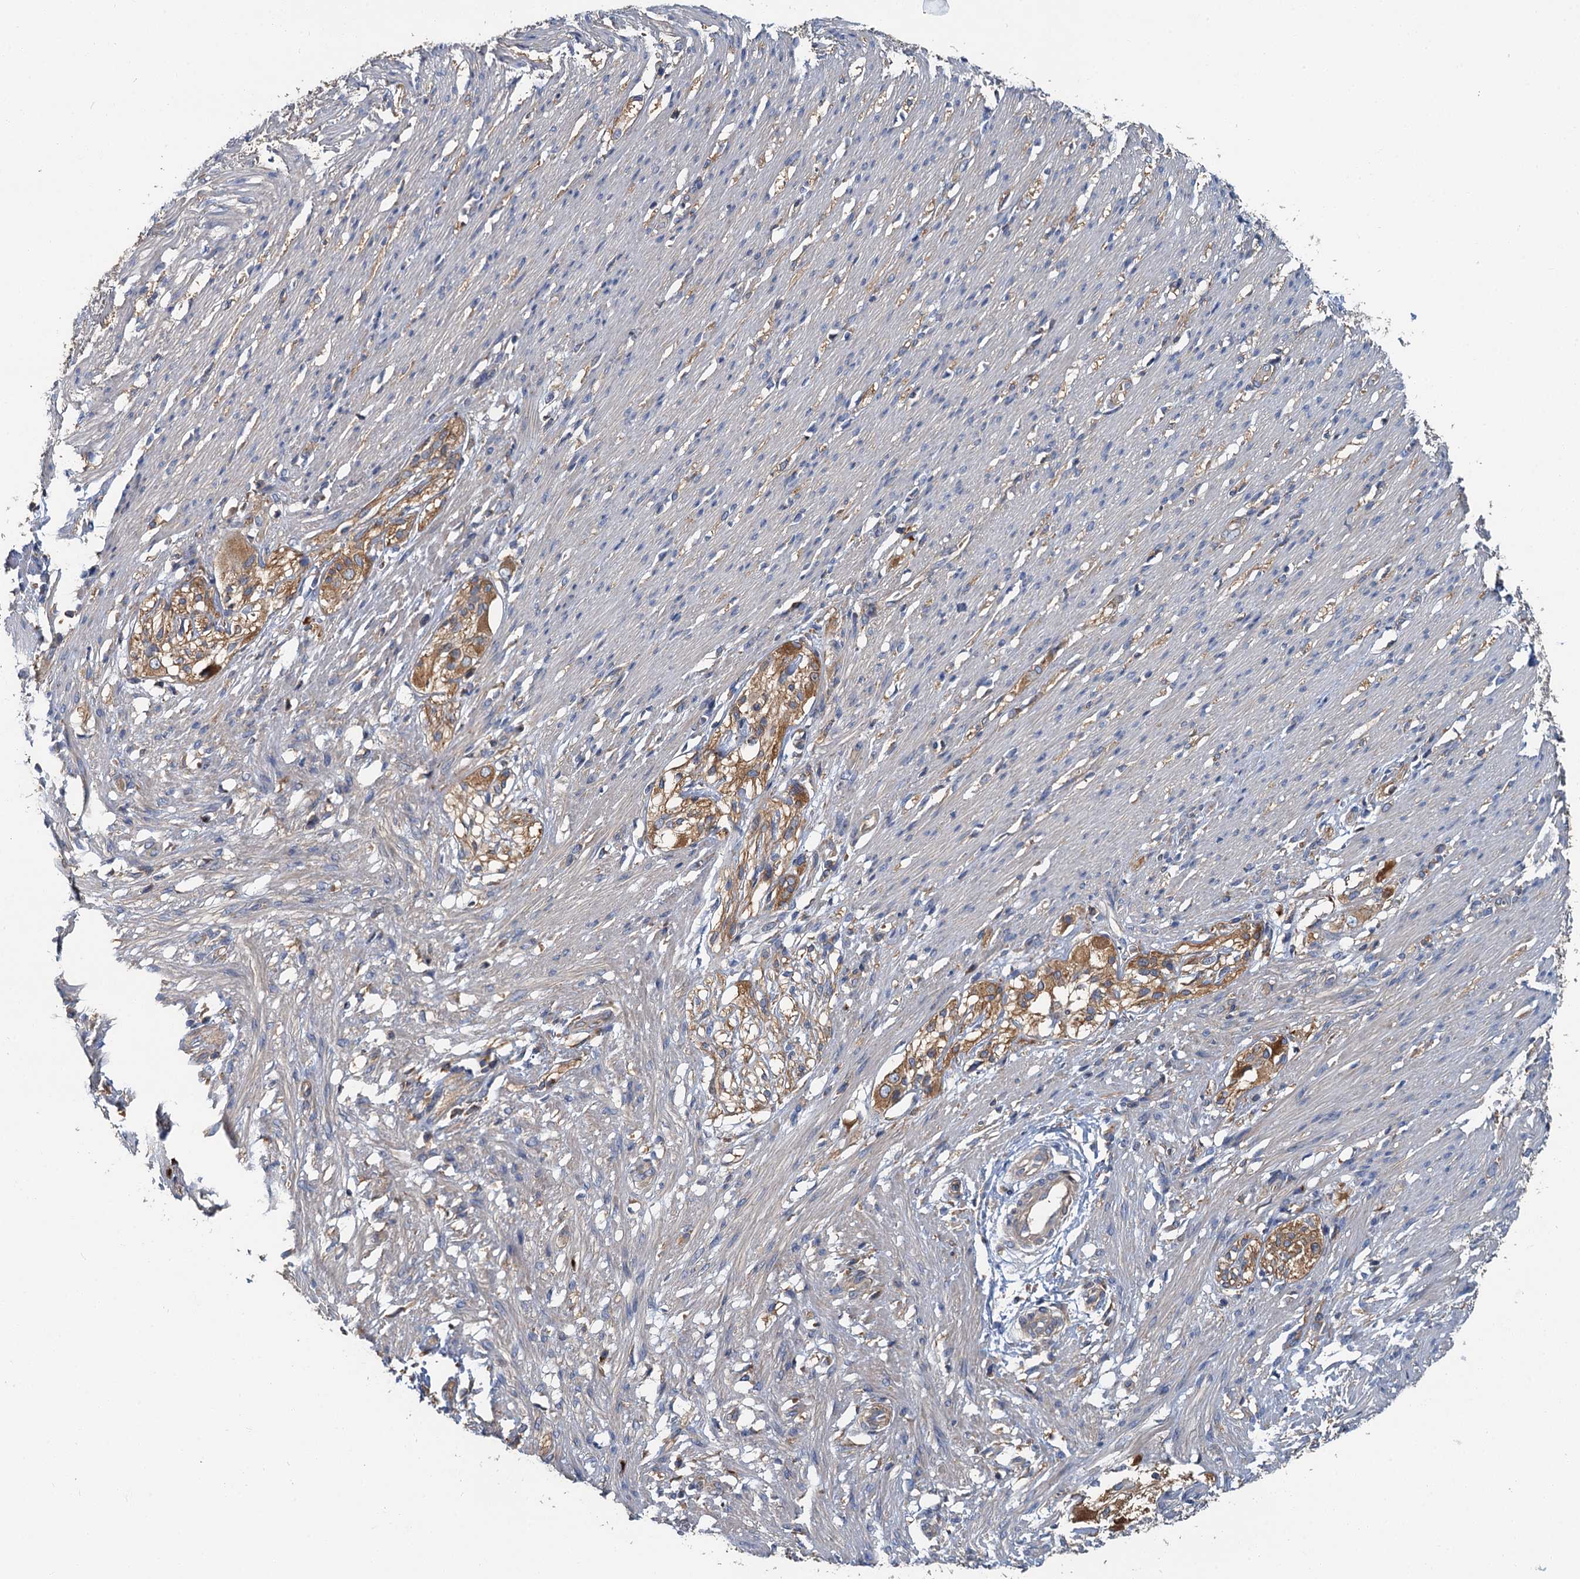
{"staining": {"intensity": "negative", "quantity": "none", "location": "none"}, "tissue": "smooth muscle", "cell_type": "Smooth muscle cells", "image_type": "normal", "snomed": [{"axis": "morphology", "description": "Normal tissue, NOS"}, {"axis": "morphology", "description": "Adenocarcinoma, NOS"}, {"axis": "topography", "description": "Colon"}, {"axis": "topography", "description": "Peripheral nerve tissue"}], "caption": "IHC image of benign smooth muscle: smooth muscle stained with DAB (3,3'-diaminobenzidine) reveals no significant protein expression in smooth muscle cells.", "gene": "PPIP5K1", "patient": {"sex": "male", "age": 14}}